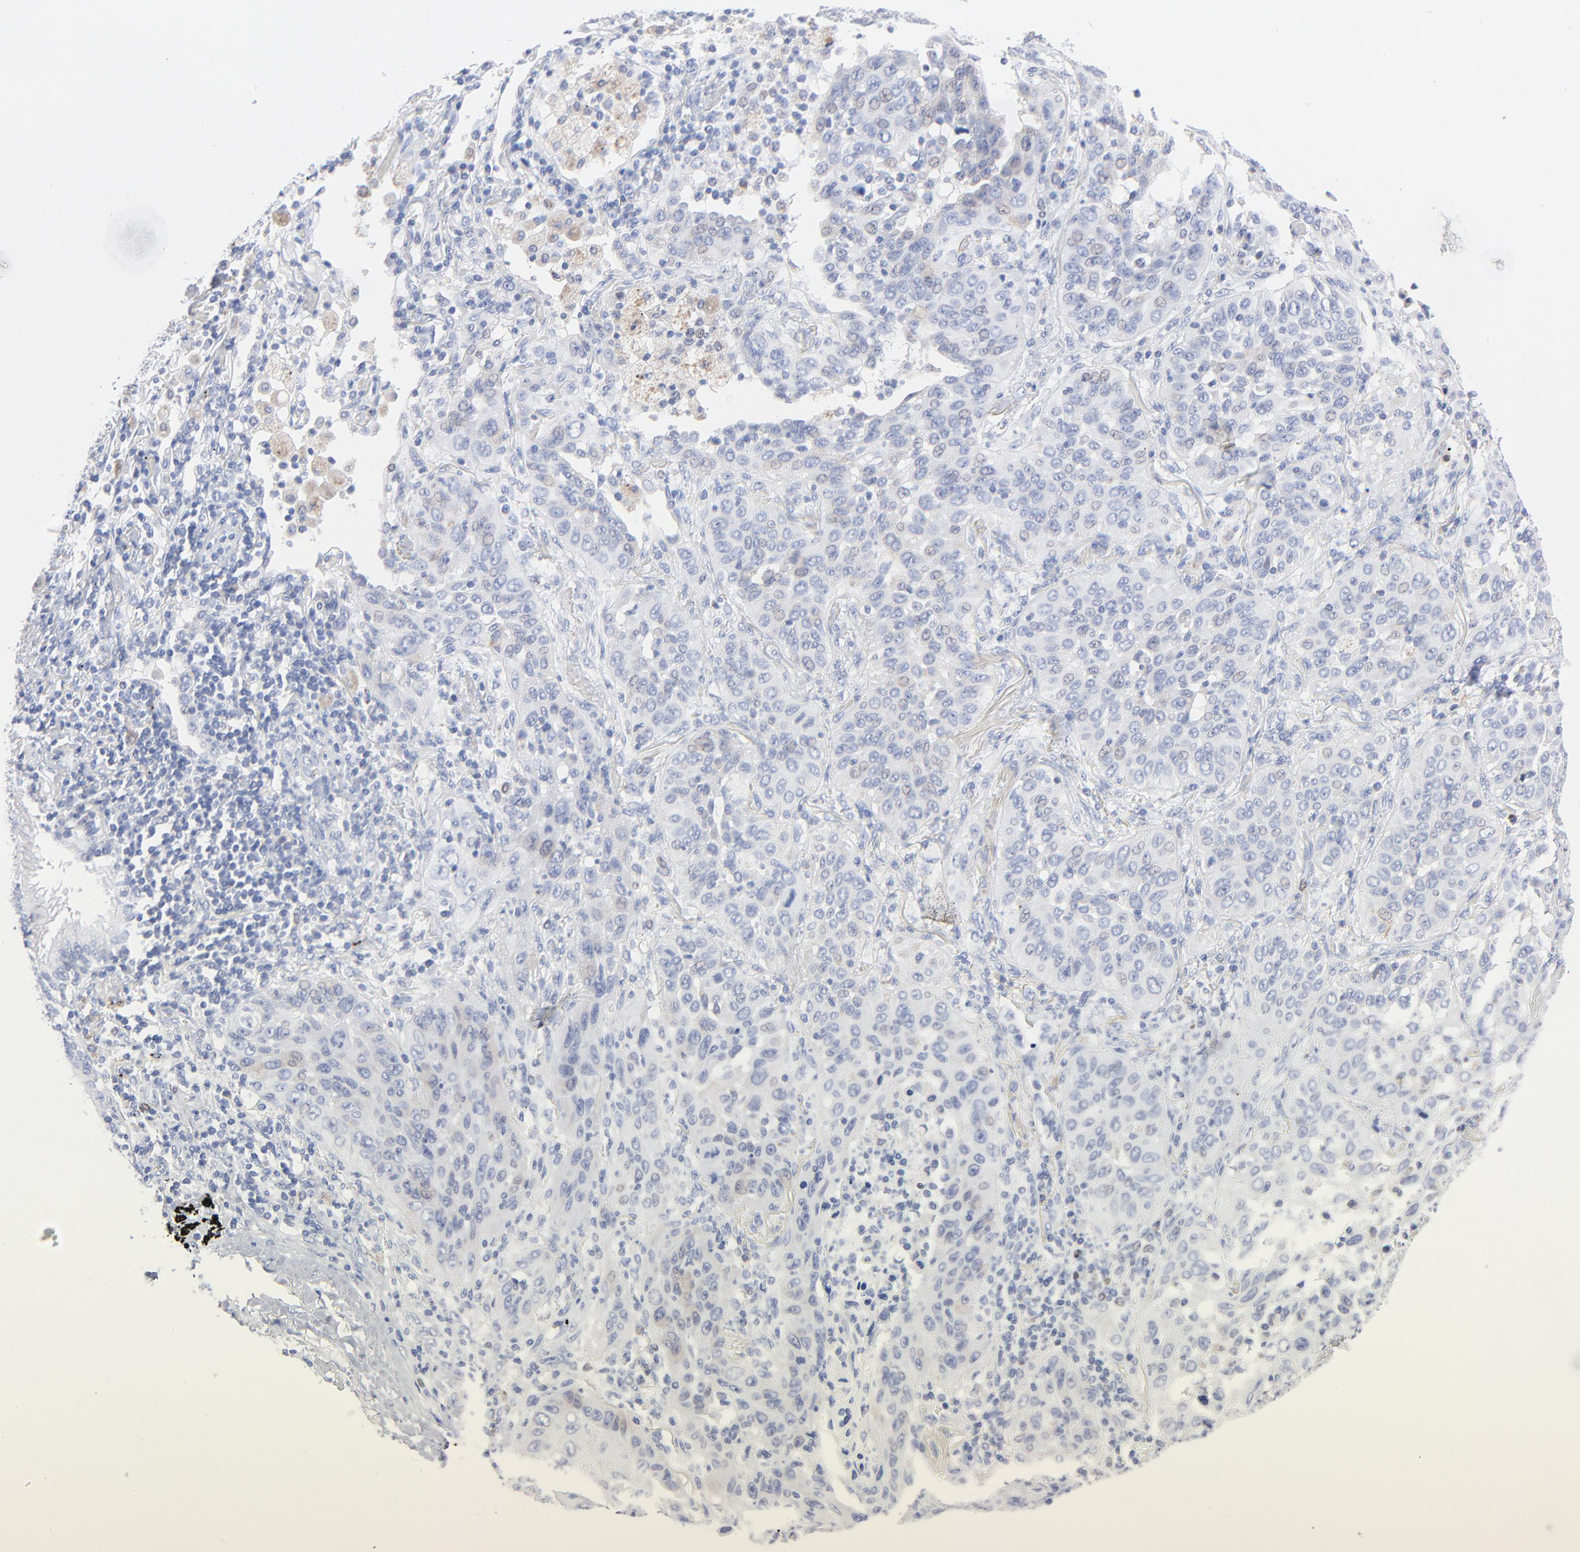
{"staining": {"intensity": "negative", "quantity": "none", "location": "none"}, "tissue": "lung cancer", "cell_type": "Tumor cells", "image_type": "cancer", "snomed": [{"axis": "morphology", "description": "Squamous cell carcinoma, NOS"}, {"axis": "topography", "description": "Lung"}], "caption": "Photomicrograph shows no significant protein positivity in tumor cells of squamous cell carcinoma (lung). (DAB IHC with hematoxylin counter stain).", "gene": "CHCHD10", "patient": {"sex": "female", "age": 67}}